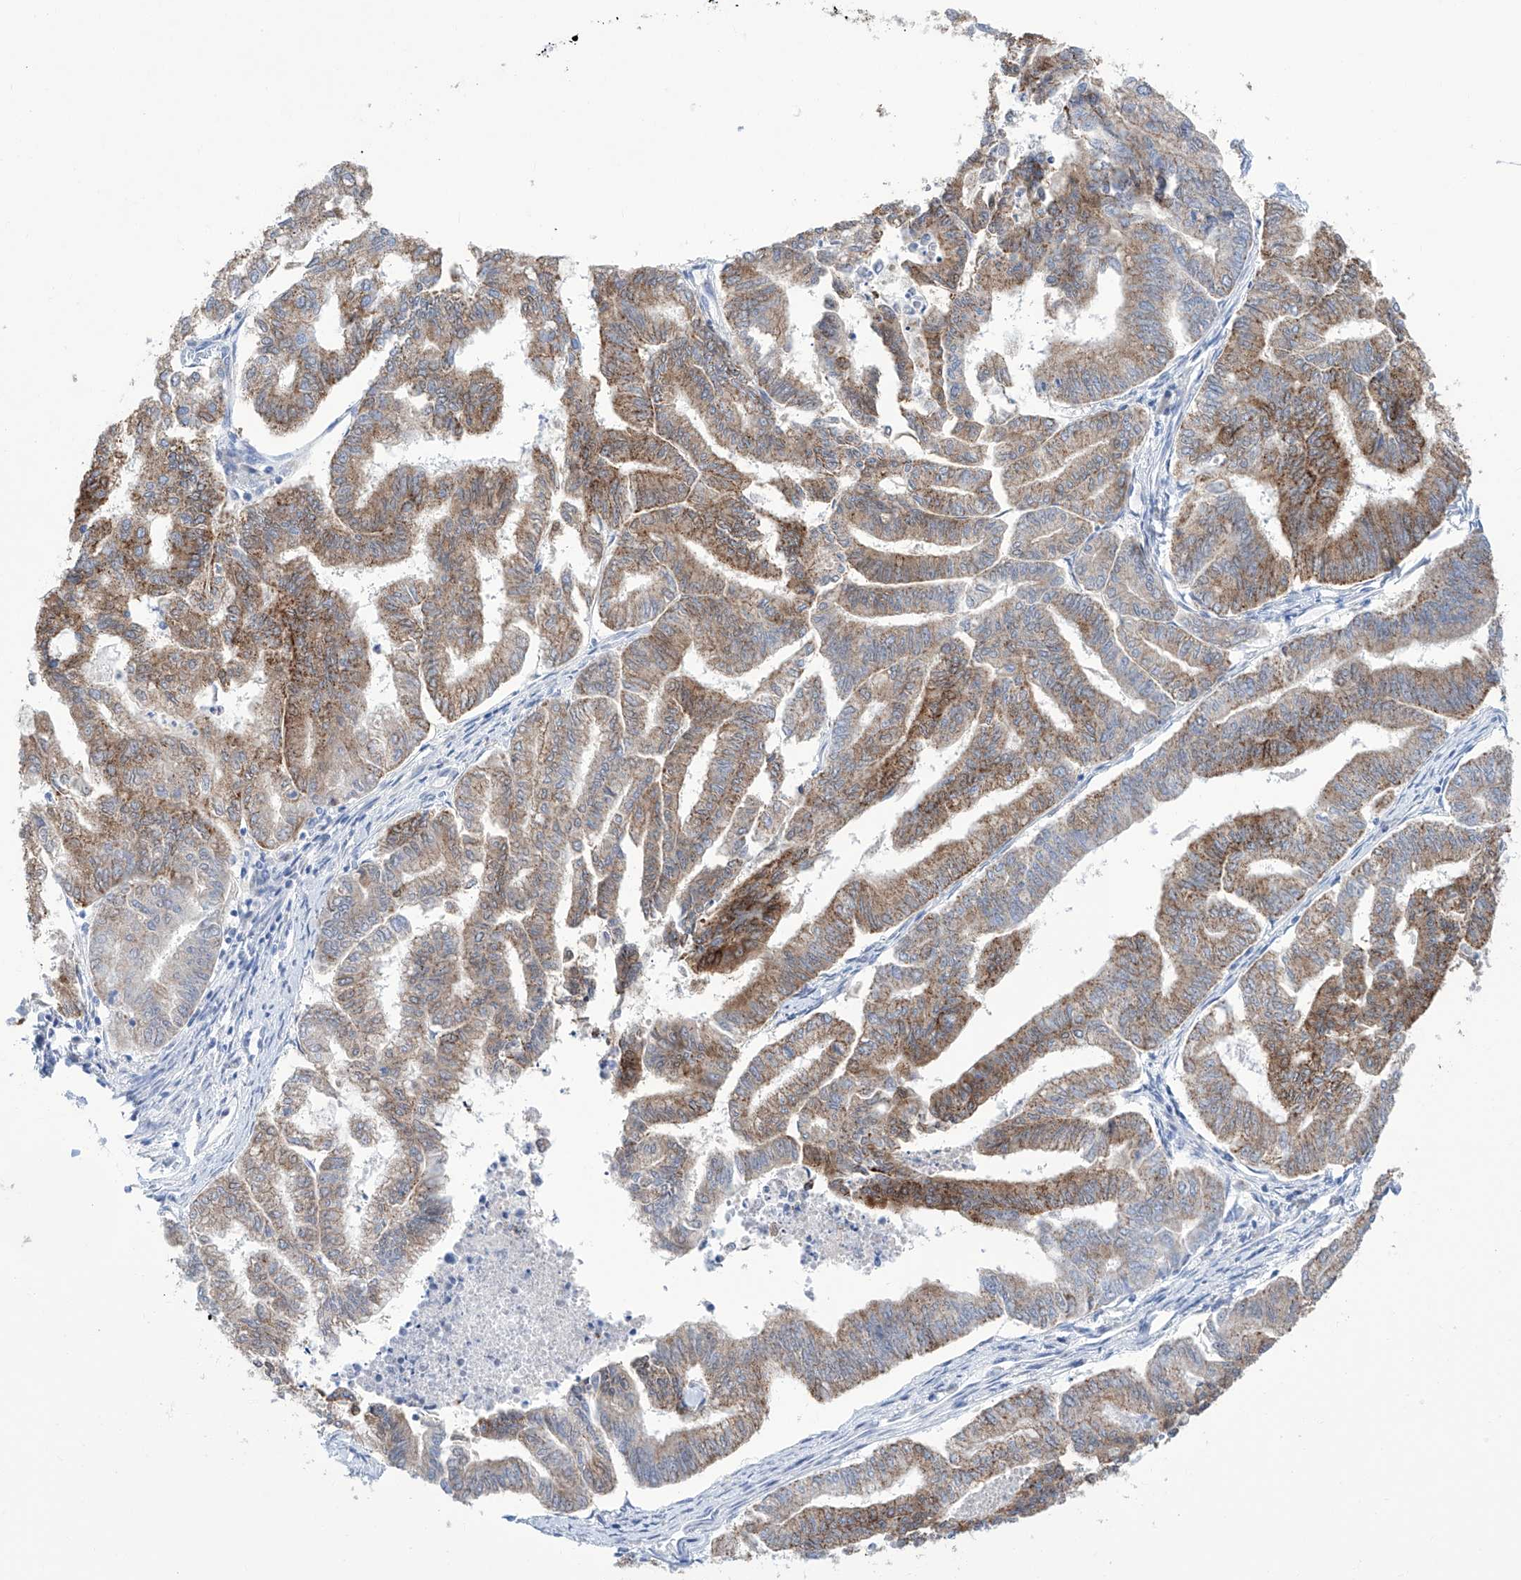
{"staining": {"intensity": "moderate", "quantity": ">75%", "location": "cytoplasmic/membranous"}, "tissue": "endometrial cancer", "cell_type": "Tumor cells", "image_type": "cancer", "snomed": [{"axis": "morphology", "description": "Adenocarcinoma, NOS"}, {"axis": "topography", "description": "Endometrium"}], "caption": "Endometrial adenocarcinoma was stained to show a protein in brown. There is medium levels of moderate cytoplasmic/membranous positivity in approximately >75% of tumor cells.", "gene": "ALDH6A1", "patient": {"sex": "female", "age": 79}}